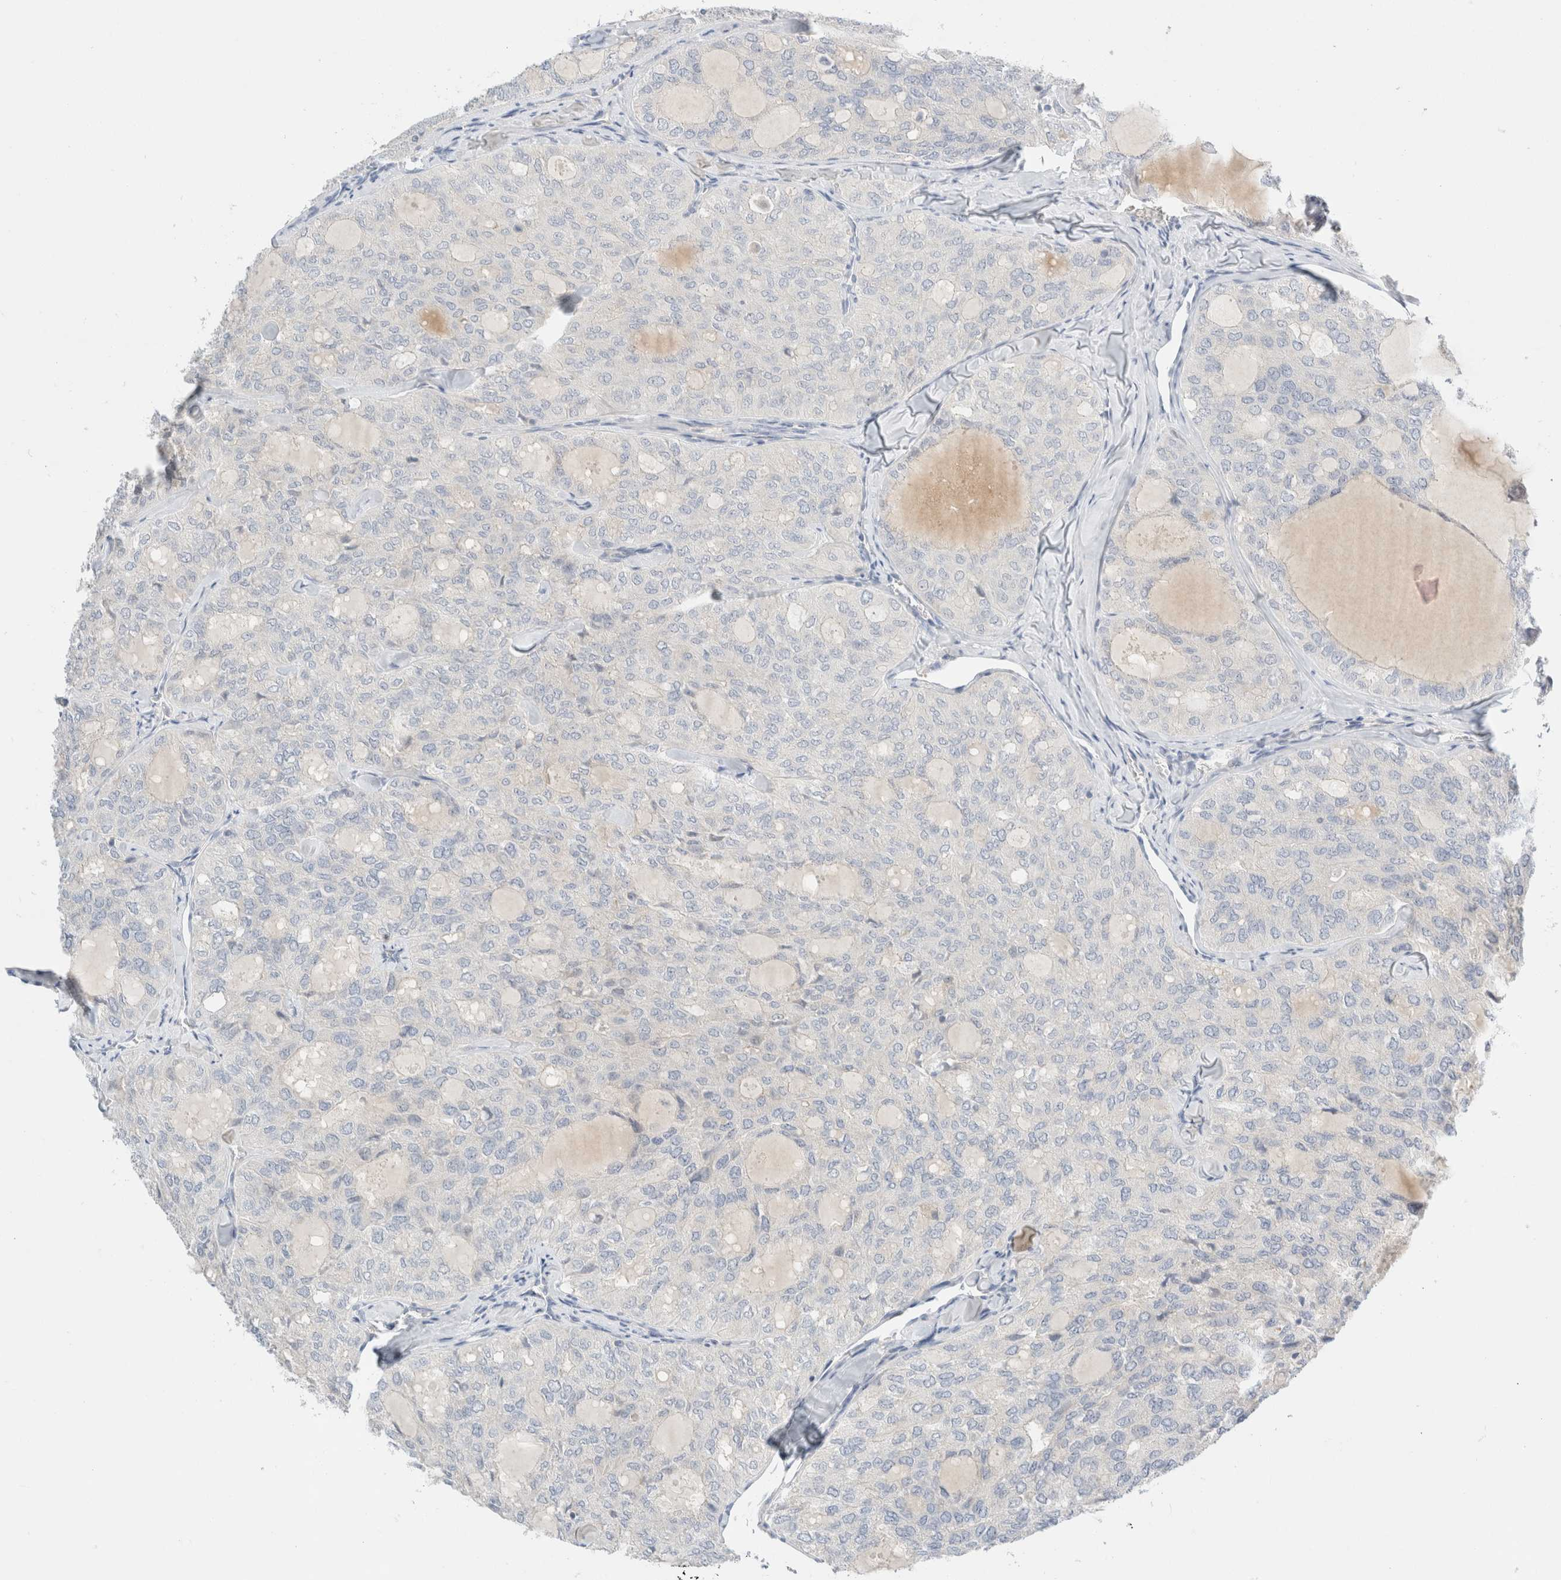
{"staining": {"intensity": "negative", "quantity": "none", "location": "none"}, "tissue": "thyroid cancer", "cell_type": "Tumor cells", "image_type": "cancer", "snomed": [{"axis": "morphology", "description": "Follicular adenoma carcinoma, NOS"}, {"axis": "topography", "description": "Thyroid gland"}], "caption": "Image shows no significant protein staining in tumor cells of follicular adenoma carcinoma (thyroid). (Stains: DAB immunohistochemistry (IHC) with hematoxylin counter stain, Microscopy: brightfield microscopy at high magnification).", "gene": "SDR16C5", "patient": {"sex": "male", "age": 75}}